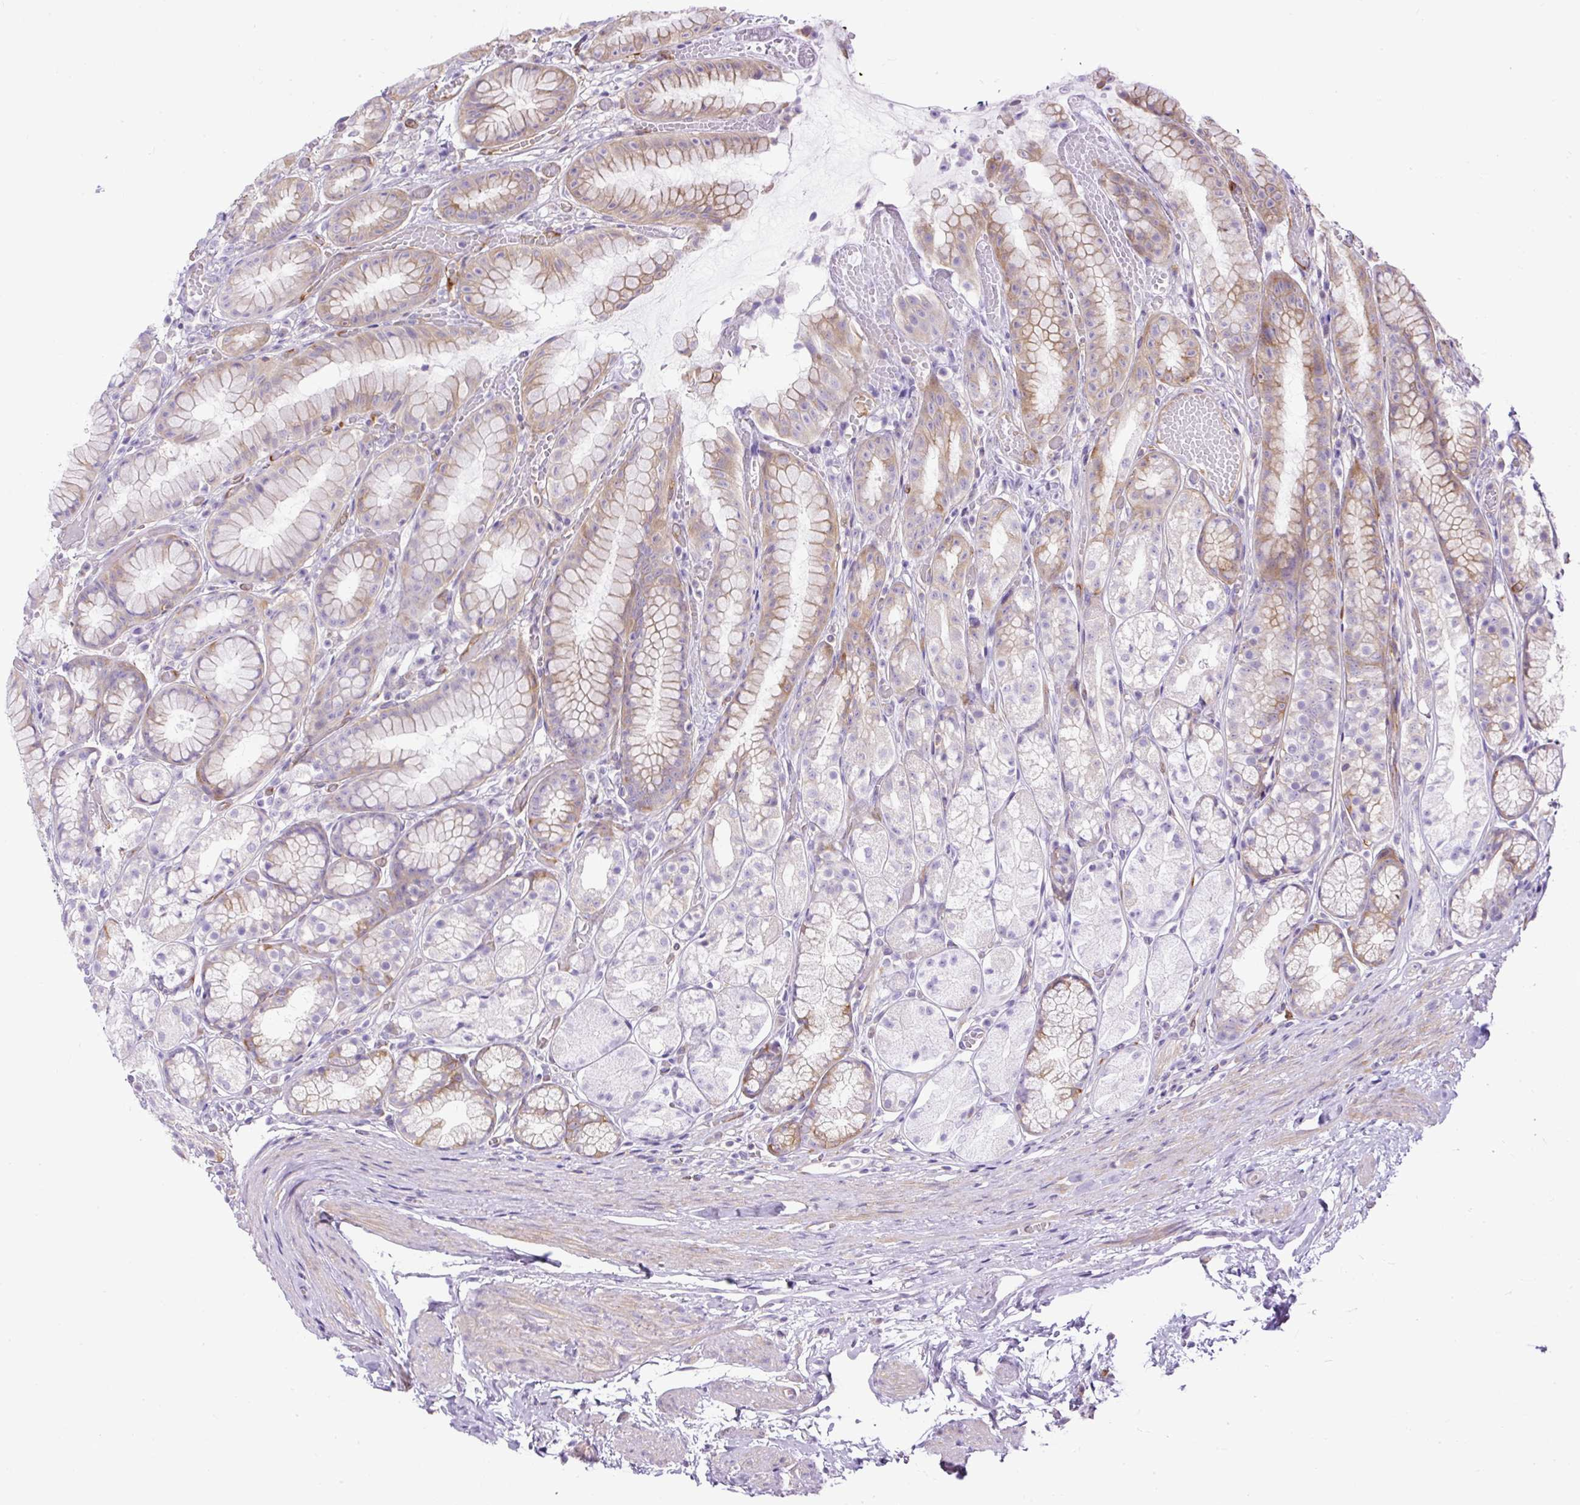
{"staining": {"intensity": "moderate", "quantity": "<25%", "location": "cytoplasmic/membranous"}, "tissue": "stomach", "cell_type": "Glandular cells", "image_type": "normal", "snomed": [{"axis": "morphology", "description": "Normal tissue, NOS"}, {"axis": "topography", "description": "Smooth muscle"}, {"axis": "topography", "description": "Stomach"}], "caption": "About <25% of glandular cells in normal stomach reveal moderate cytoplasmic/membranous protein positivity as visualized by brown immunohistochemical staining.", "gene": "MAP1S", "patient": {"sex": "male", "age": 70}}